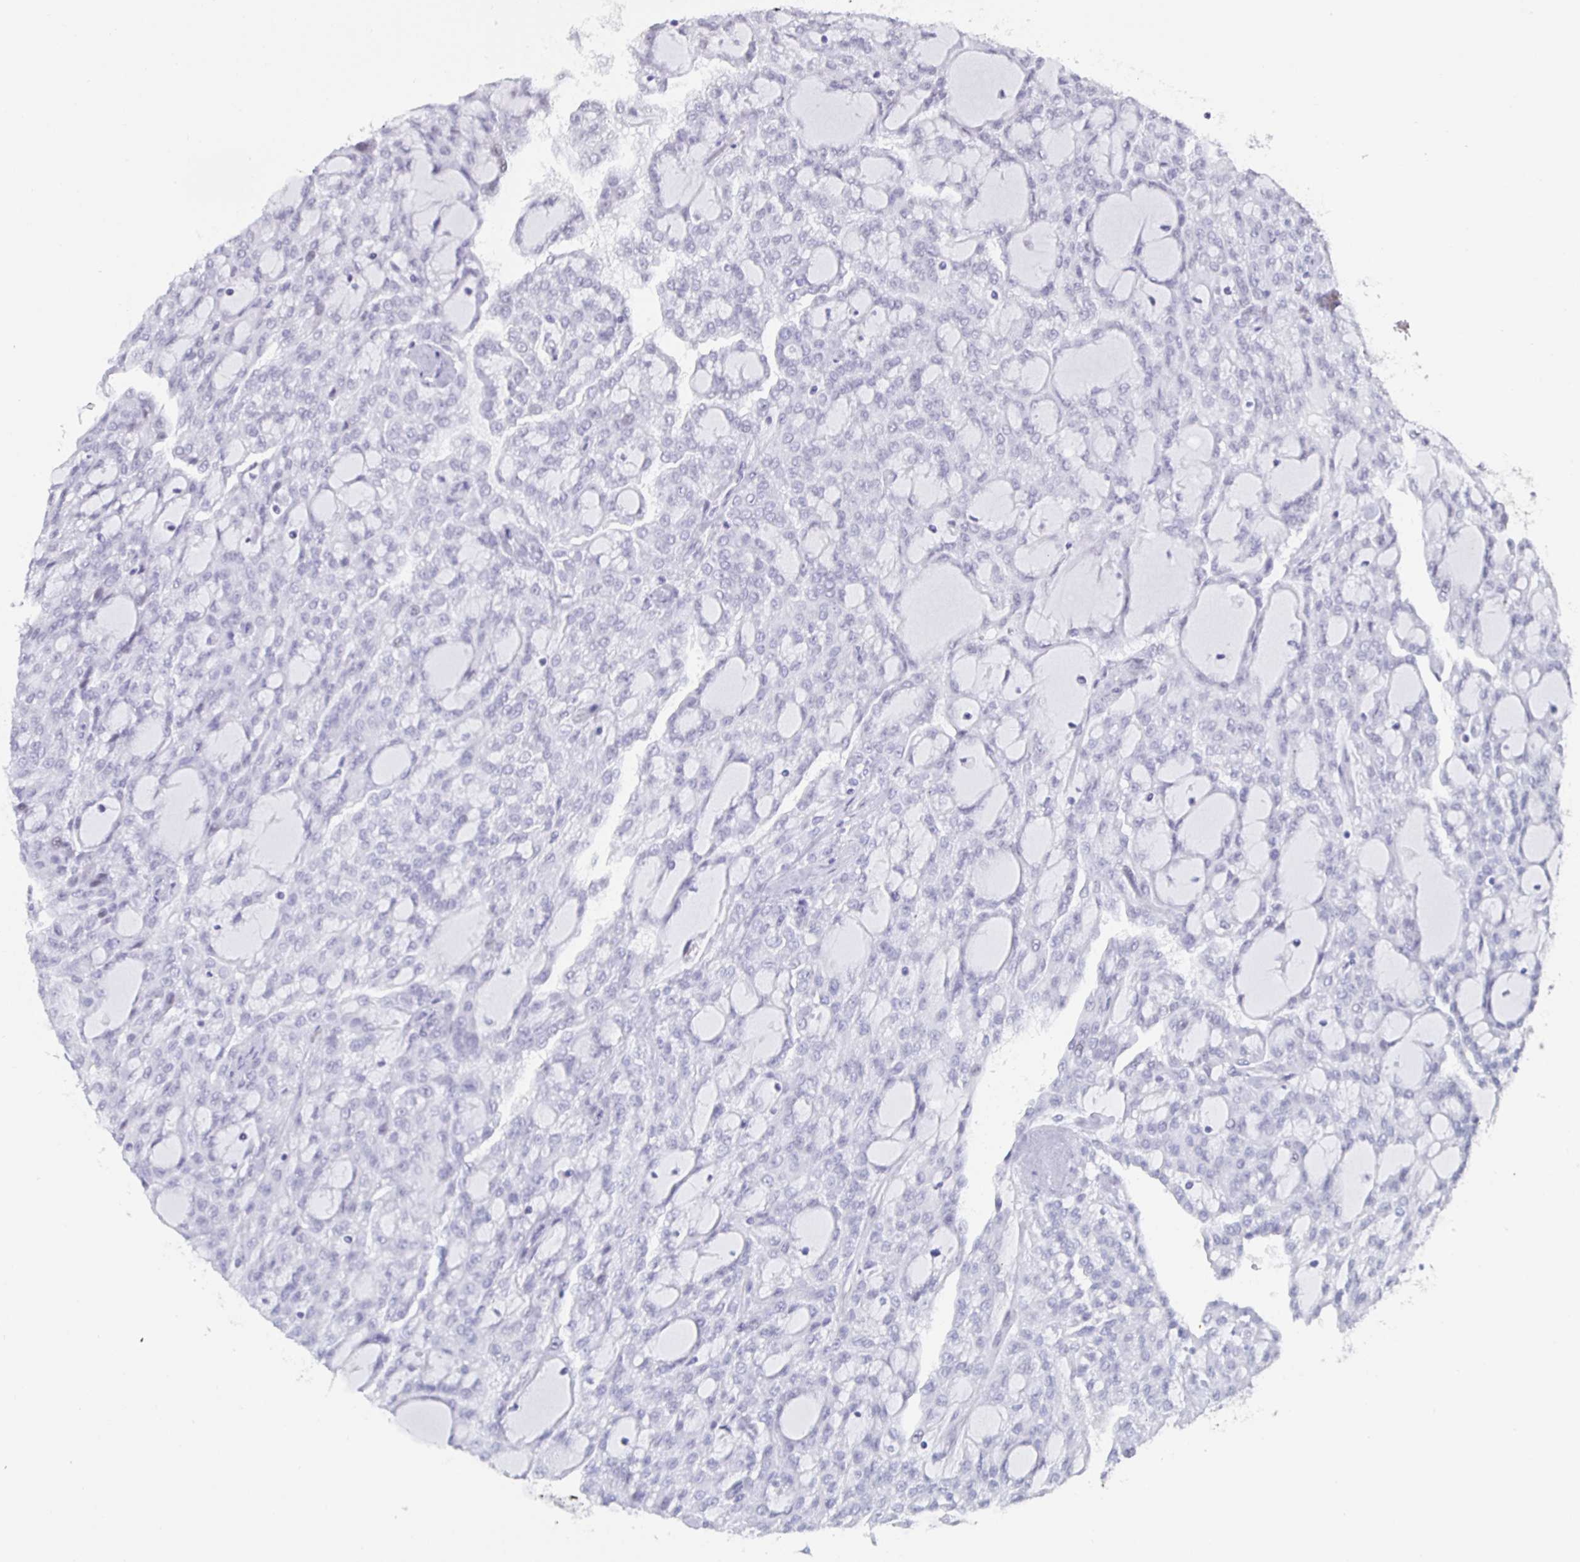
{"staining": {"intensity": "negative", "quantity": "none", "location": "none"}, "tissue": "renal cancer", "cell_type": "Tumor cells", "image_type": "cancer", "snomed": [{"axis": "morphology", "description": "Adenocarcinoma, NOS"}, {"axis": "topography", "description": "Kidney"}], "caption": "DAB immunohistochemical staining of human renal cancer shows no significant staining in tumor cells.", "gene": "KRT4", "patient": {"sex": "male", "age": 63}}